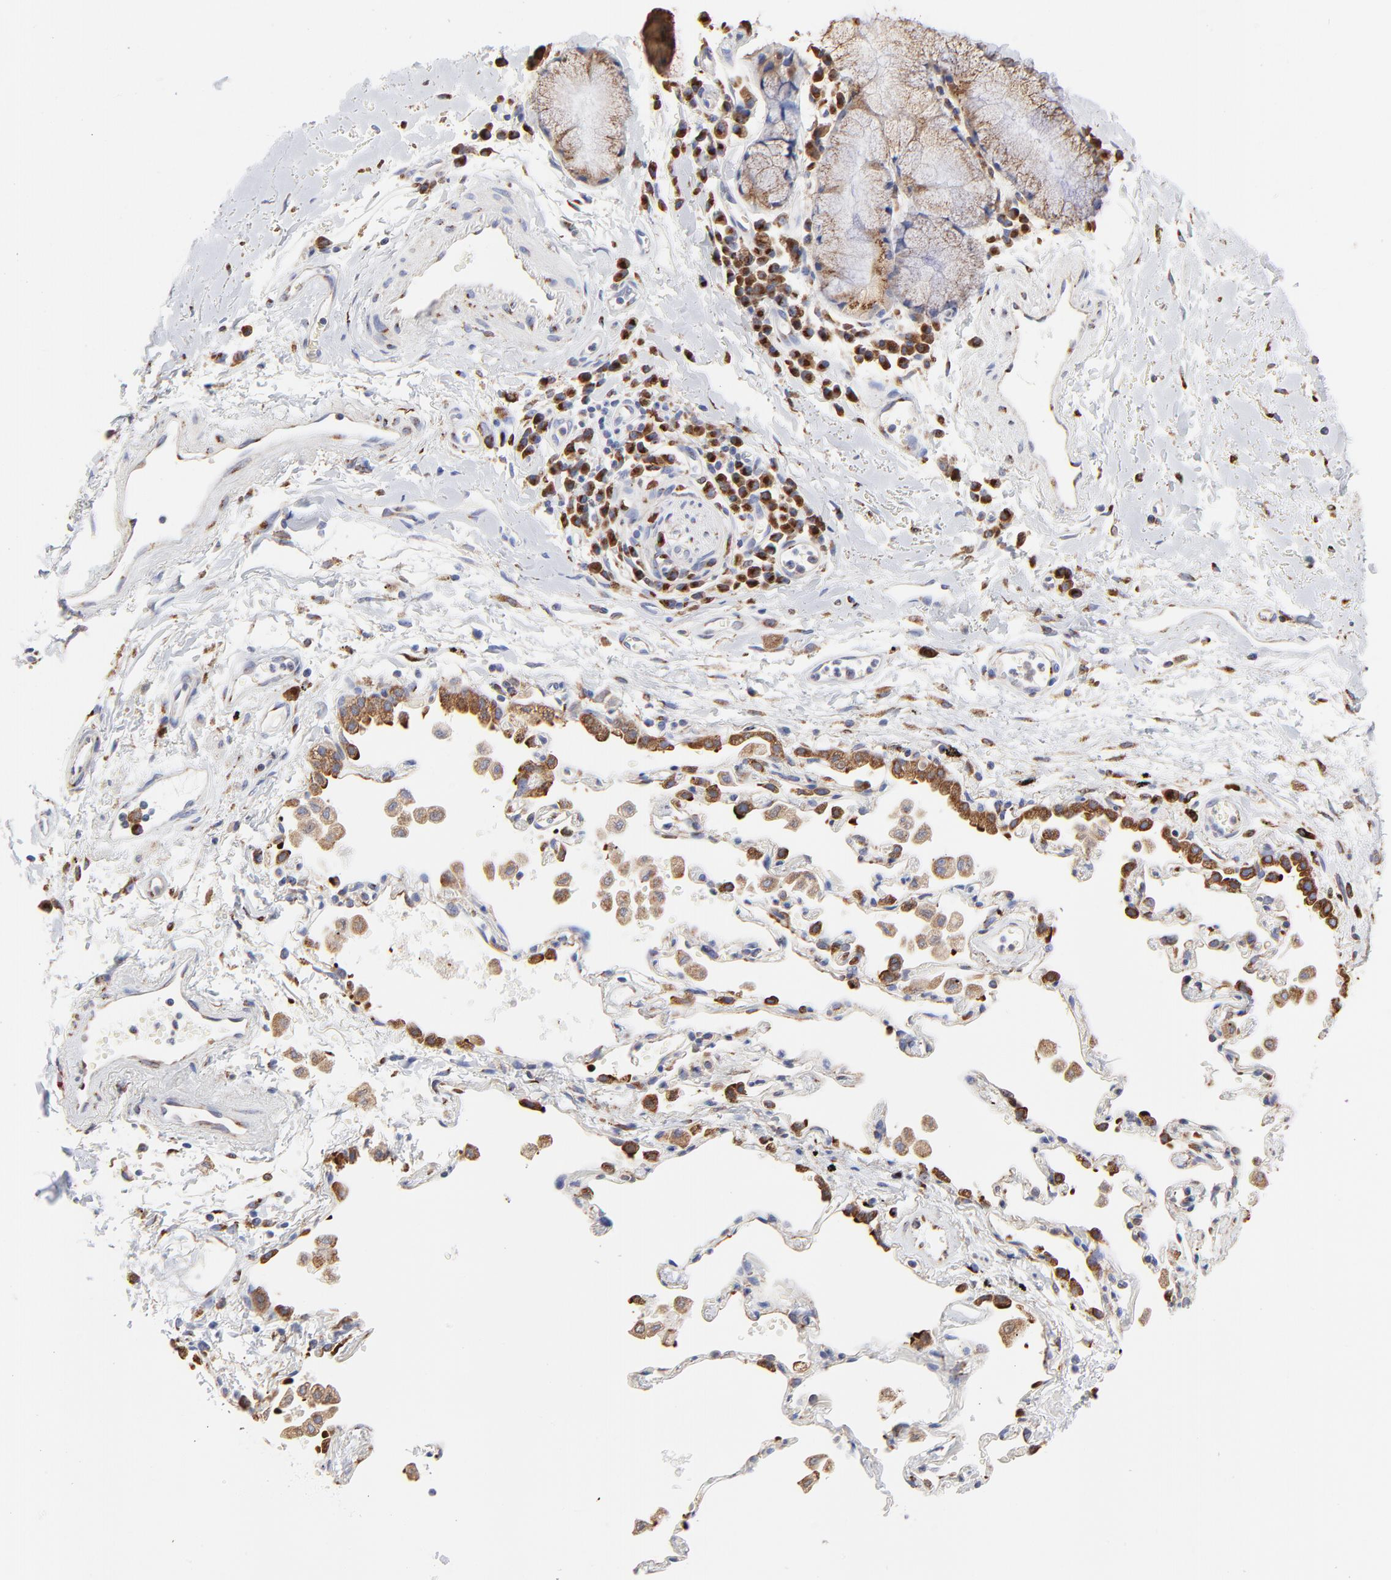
{"staining": {"intensity": "weak", "quantity": "25%-75%", "location": "cytoplasmic/membranous"}, "tissue": "adipose tissue", "cell_type": "Adipocytes", "image_type": "normal", "snomed": [{"axis": "morphology", "description": "Normal tissue, NOS"}, {"axis": "morphology", "description": "Adenocarcinoma, NOS"}, {"axis": "topography", "description": "Cartilage tissue"}, {"axis": "topography", "description": "Bronchus"}, {"axis": "topography", "description": "Lung"}], "caption": "Immunohistochemistry (IHC) (DAB (3,3'-diaminobenzidine)) staining of unremarkable human adipose tissue exhibits weak cytoplasmic/membranous protein positivity in about 25%-75% of adipocytes. The staining is performed using DAB brown chromogen to label protein expression. The nuclei are counter-stained blue using hematoxylin.", "gene": "LMAN1", "patient": {"sex": "female", "age": 67}}